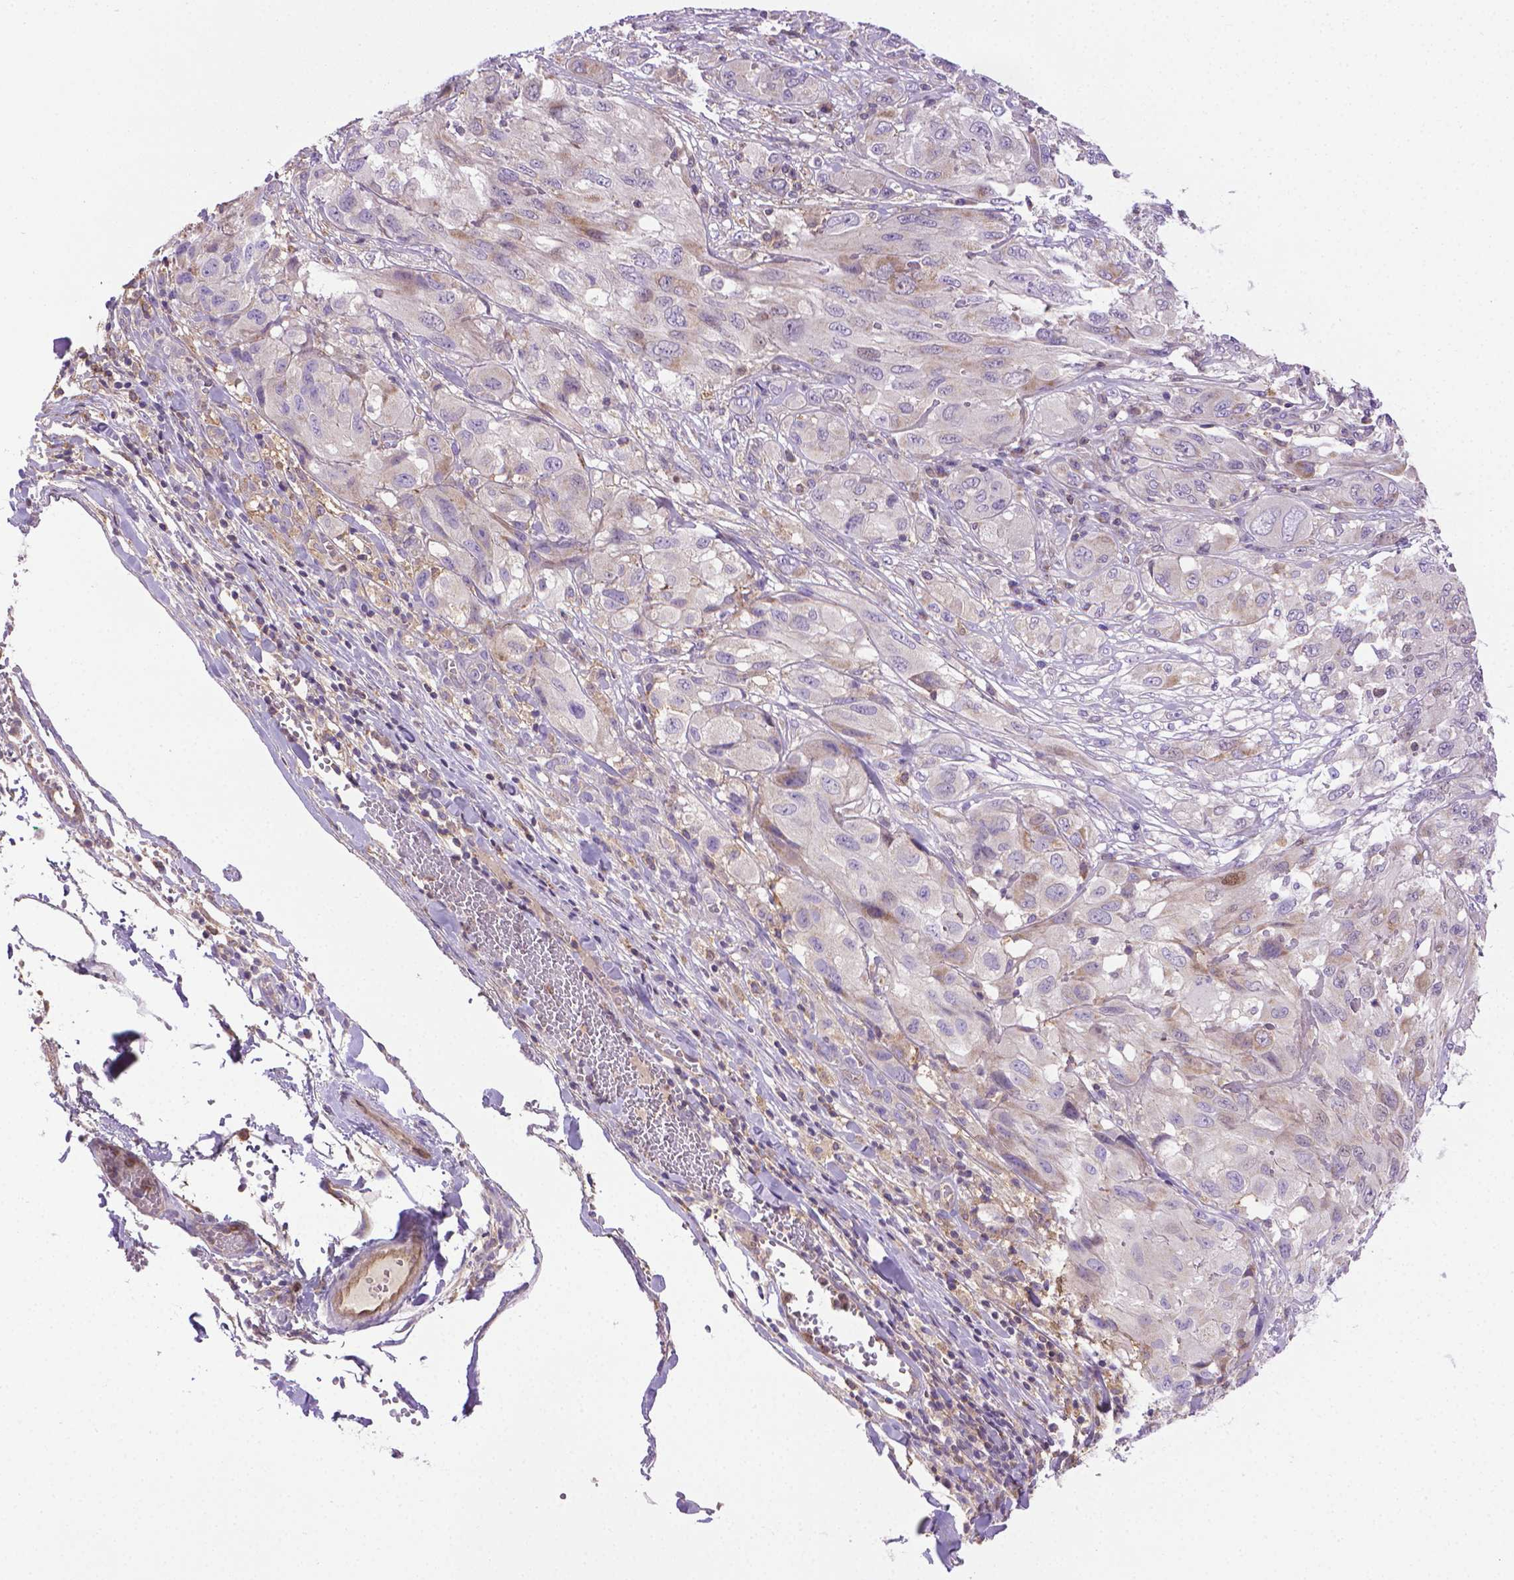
{"staining": {"intensity": "negative", "quantity": "none", "location": "none"}, "tissue": "melanoma", "cell_type": "Tumor cells", "image_type": "cancer", "snomed": [{"axis": "morphology", "description": "Malignant melanoma, NOS"}, {"axis": "topography", "description": "Skin"}], "caption": "IHC of human malignant melanoma exhibits no positivity in tumor cells.", "gene": "SLC51B", "patient": {"sex": "female", "age": 91}}